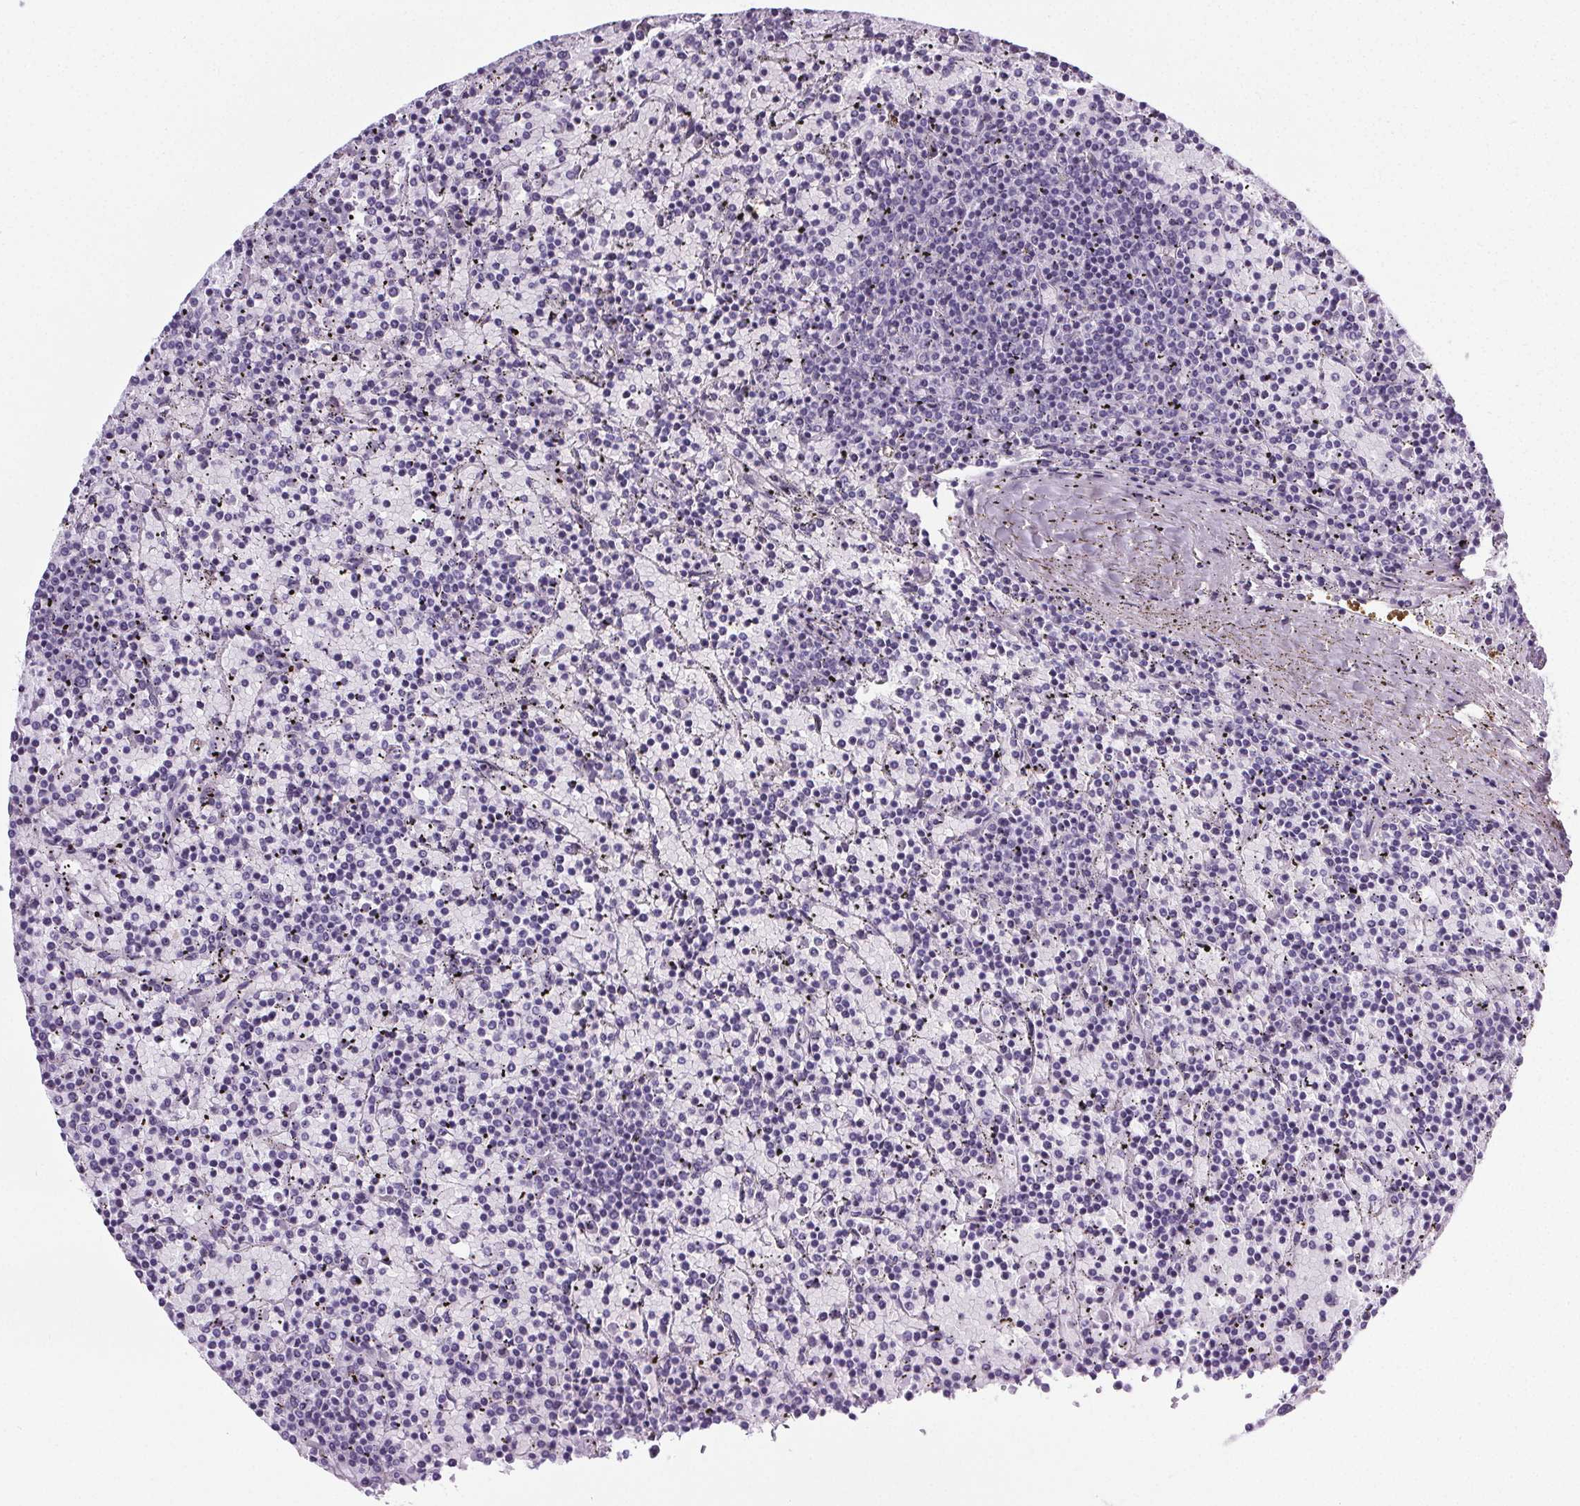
{"staining": {"intensity": "negative", "quantity": "none", "location": "none"}, "tissue": "lymphoma", "cell_type": "Tumor cells", "image_type": "cancer", "snomed": [{"axis": "morphology", "description": "Malignant lymphoma, non-Hodgkin's type, Low grade"}, {"axis": "topography", "description": "Spleen"}], "caption": "High magnification brightfield microscopy of low-grade malignant lymphoma, non-Hodgkin's type stained with DAB (brown) and counterstained with hematoxylin (blue): tumor cells show no significant expression. (DAB immunohistochemistry (IHC), high magnification).", "gene": "ELAVL2", "patient": {"sex": "female", "age": 77}}